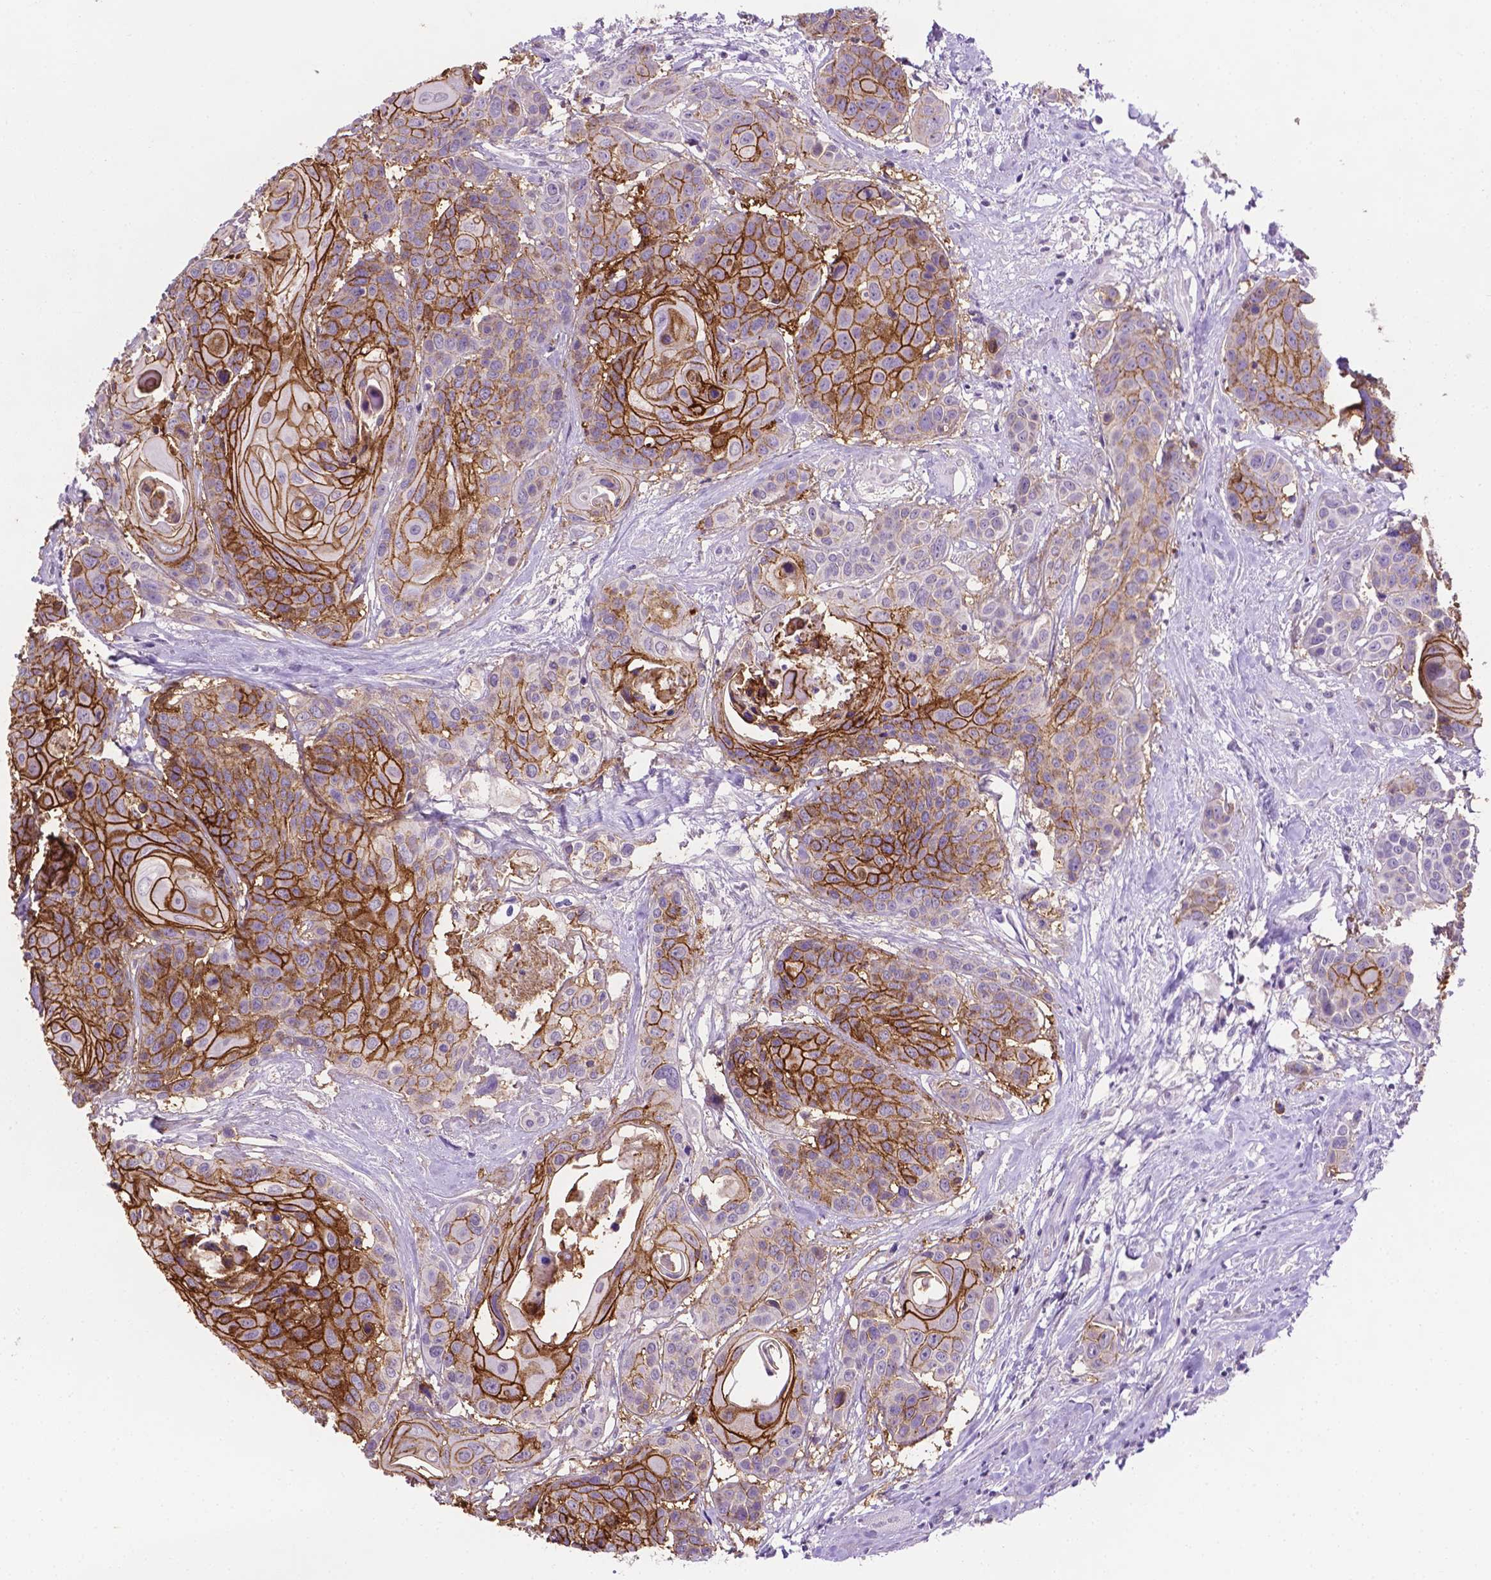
{"staining": {"intensity": "strong", "quantity": "25%-75%", "location": "cytoplasmic/membranous"}, "tissue": "head and neck cancer", "cell_type": "Tumor cells", "image_type": "cancer", "snomed": [{"axis": "morphology", "description": "Squamous cell carcinoma, NOS"}, {"axis": "topography", "description": "Oral tissue"}, {"axis": "topography", "description": "Head-Neck"}], "caption": "Immunohistochemistry (IHC) image of human squamous cell carcinoma (head and neck) stained for a protein (brown), which reveals high levels of strong cytoplasmic/membranous positivity in approximately 25%-75% of tumor cells.", "gene": "TACSTD2", "patient": {"sex": "male", "age": 56}}